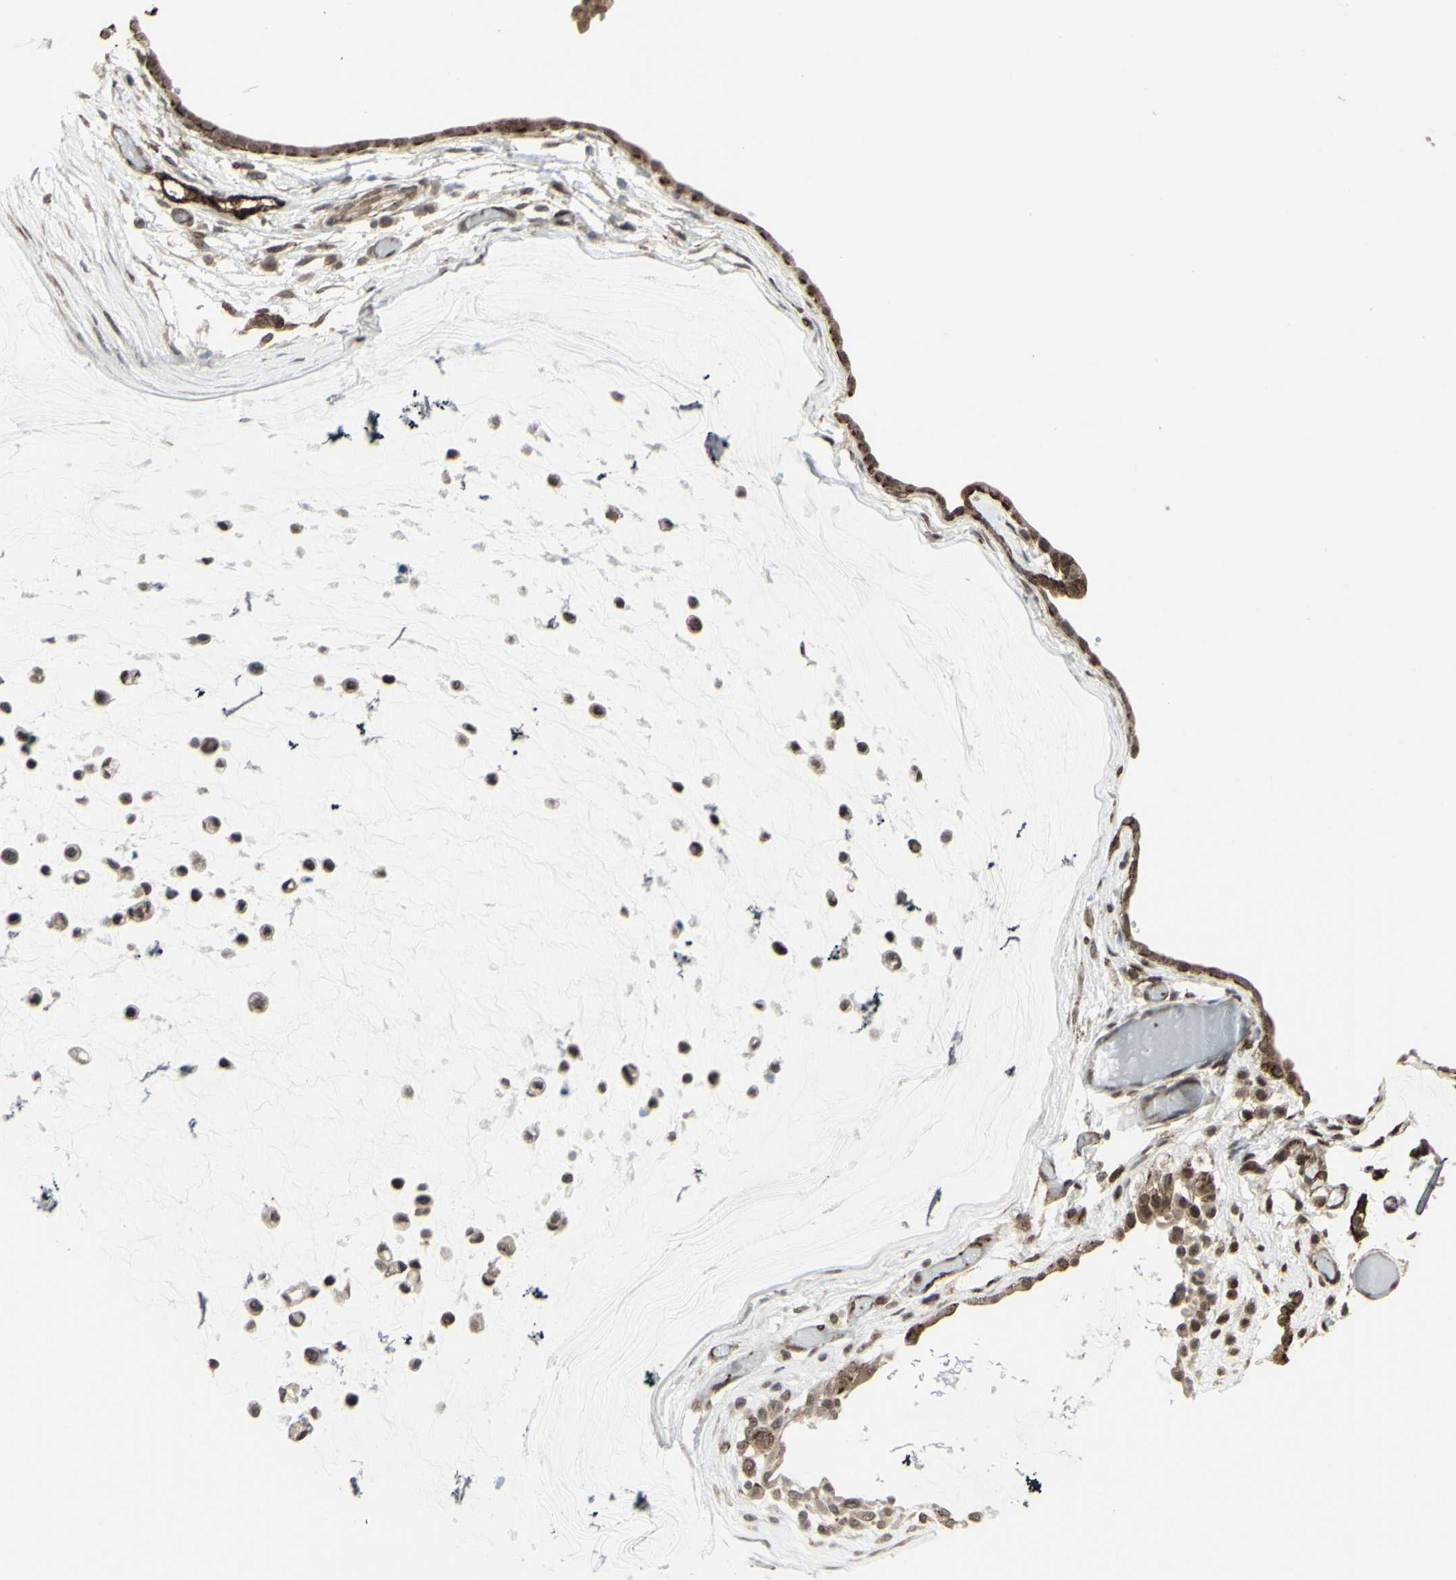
{"staining": {"intensity": "moderate", "quantity": ">75%", "location": "cytoplasmic/membranous,nuclear"}, "tissue": "ovarian cancer", "cell_type": "Tumor cells", "image_type": "cancer", "snomed": [{"axis": "morphology", "description": "Cystadenocarcinoma, mucinous, NOS"}, {"axis": "topography", "description": "Ovary"}], "caption": "Protein staining exhibits moderate cytoplasmic/membranous and nuclear staining in about >75% of tumor cells in ovarian cancer (mucinous cystadenocarcinoma). Ihc stains the protein of interest in brown and the nuclei are stained blue.", "gene": "DTX3L", "patient": {"sex": "female", "age": 39}}